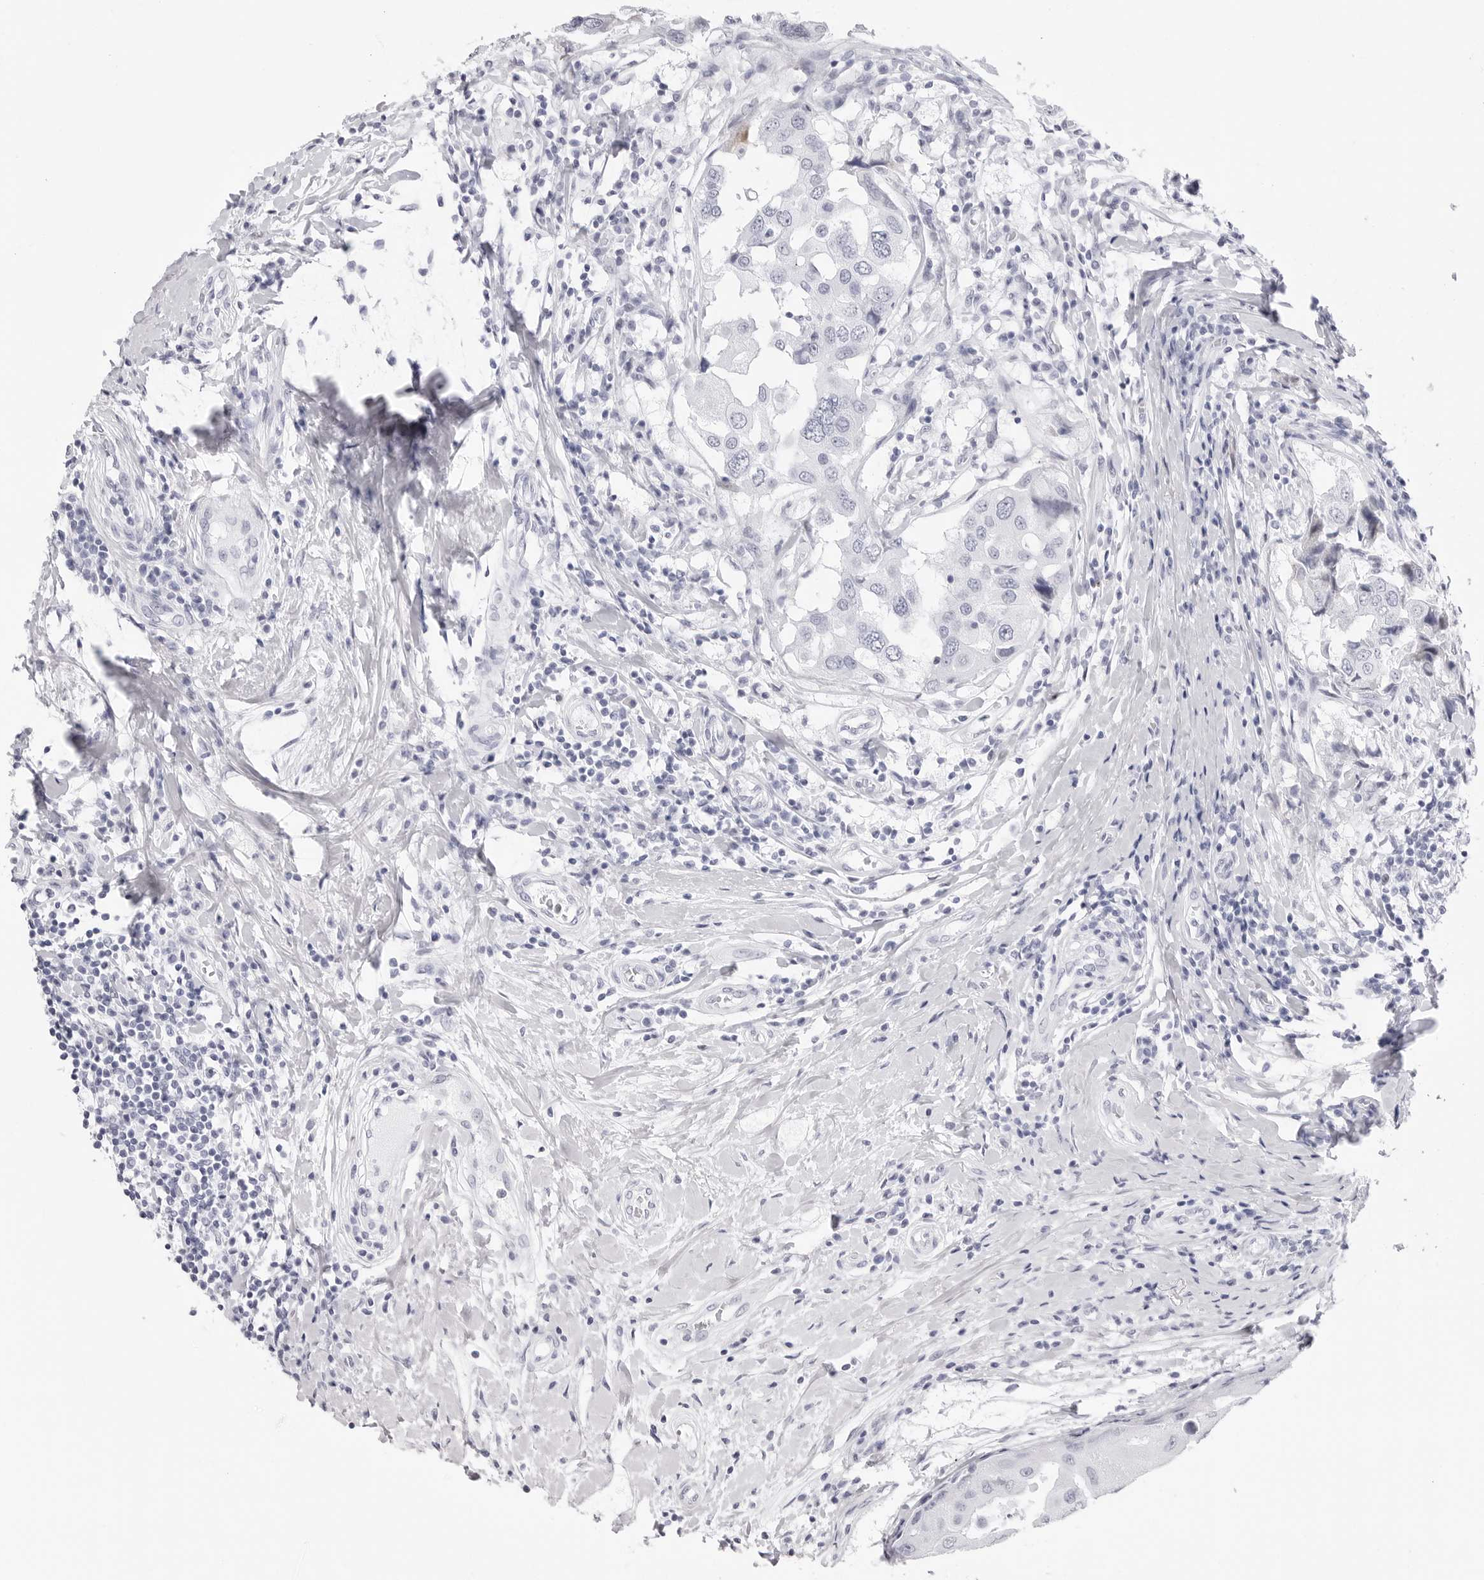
{"staining": {"intensity": "negative", "quantity": "none", "location": "none"}, "tissue": "breast cancer", "cell_type": "Tumor cells", "image_type": "cancer", "snomed": [{"axis": "morphology", "description": "Duct carcinoma"}, {"axis": "topography", "description": "Breast"}], "caption": "This histopathology image is of infiltrating ductal carcinoma (breast) stained with immunohistochemistry to label a protein in brown with the nuclei are counter-stained blue. There is no positivity in tumor cells.", "gene": "TSSK1B", "patient": {"sex": "female", "age": 27}}